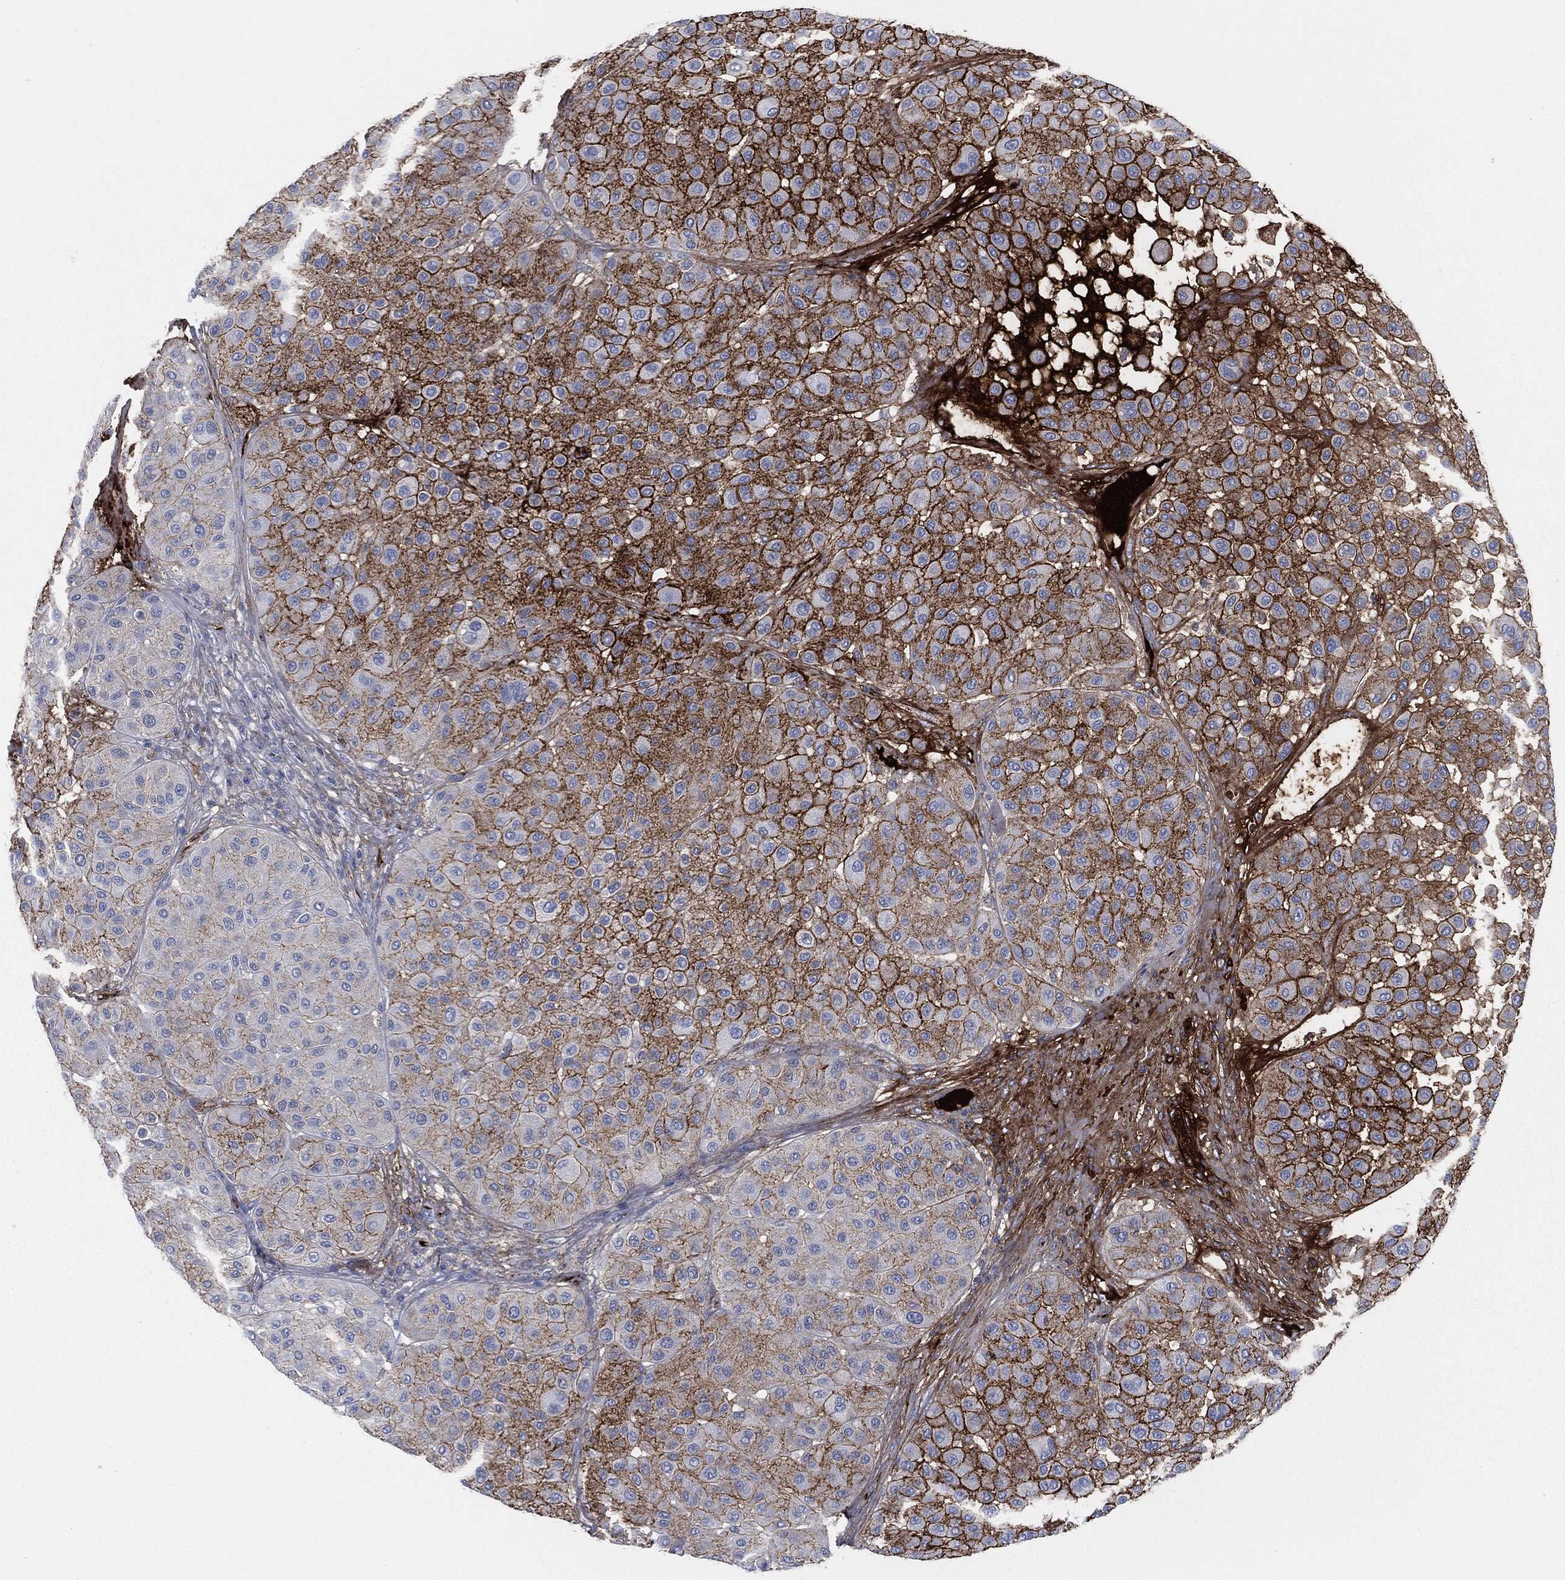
{"staining": {"intensity": "strong", "quantity": "25%-75%", "location": "cytoplasmic/membranous"}, "tissue": "melanoma", "cell_type": "Tumor cells", "image_type": "cancer", "snomed": [{"axis": "morphology", "description": "Malignant melanoma, Metastatic site"}, {"axis": "topography", "description": "Smooth muscle"}], "caption": "Malignant melanoma (metastatic site) stained for a protein reveals strong cytoplasmic/membranous positivity in tumor cells. The protein of interest is stained brown, and the nuclei are stained in blue (DAB IHC with brightfield microscopy, high magnification).", "gene": "APOB", "patient": {"sex": "male", "age": 41}}